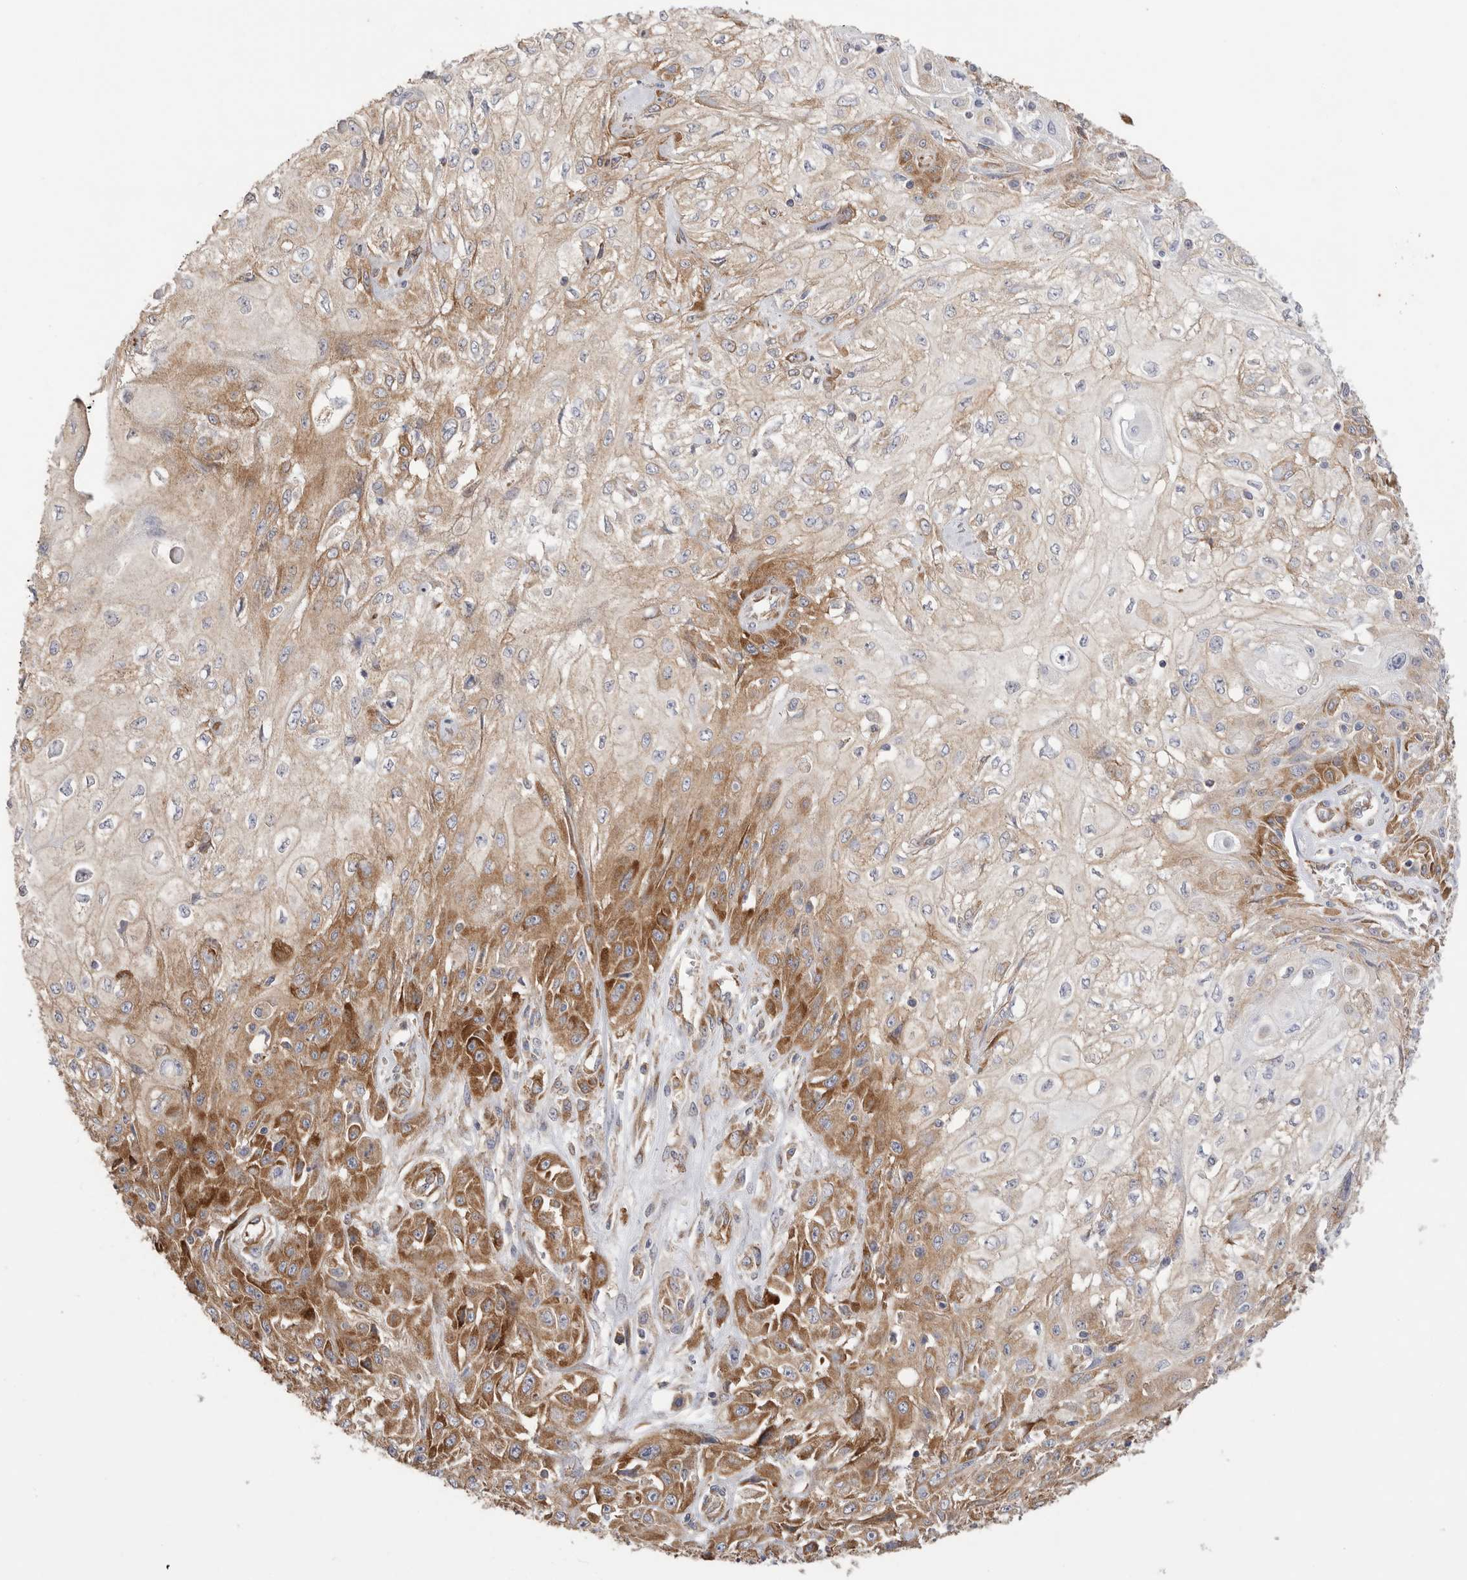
{"staining": {"intensity": "moderate", "quantity": ">75%", "location": "cytoplasmic/membranous"}, "tissue": "skin cancer", "cell_type": "Tumor cells", "image_type": "cancer", "snomed": [{"axis": "morphology", "description": "Squamous cell carcinoma, NOS"}, {"axis": "morphology", "description": "Squamous cell carcinoma, metastatic, NOS"}, {"axis": "topography", "description": "Skin"}, {"axis": "topography", "description": "Lymph node"}], "caption": "Approximately >75% of tumor cells in skin cancer (metastatic squamous cell carcinoma) display moderate cytoplasmic/membranous protein expression as visualized by brown immunohistochemical staining.", "gene": "SERBP1", "patient": {"sex": "male", "age": 75}}